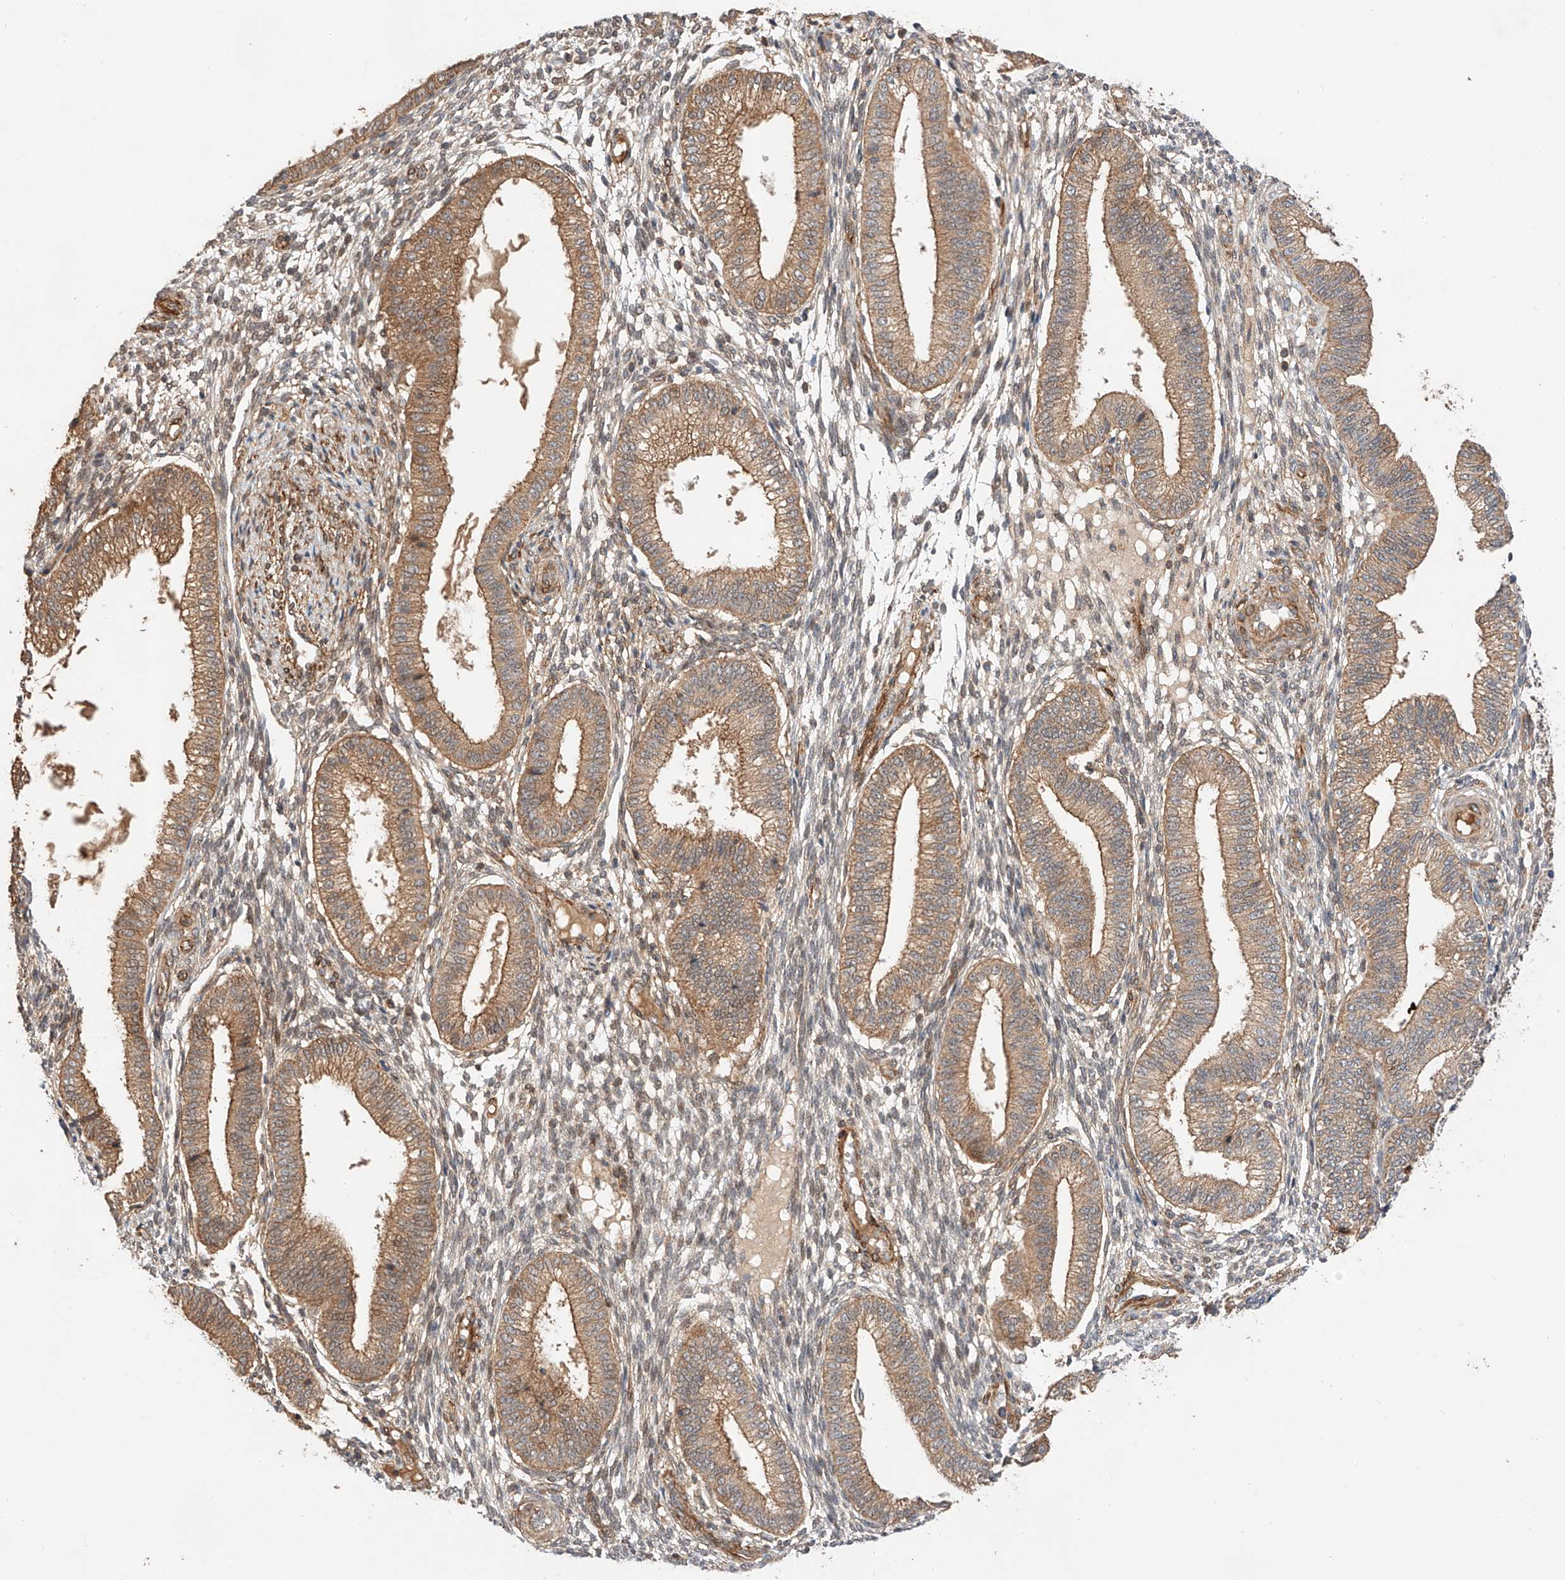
{"staining": {"intensity": "moderate", "quantity": "25%-75%", "location": "cytoplasmic/membranous"}, "tissue": "endometrium", "cell_type": "Cells in endometrial stroma", "image_type": "normal", "snomed": [{"axis": "morphology", "description": "Normal tissue, NOS"}, {"axis": "topography", "description": "Endometrium"}], "caption": "Immunohistochemical staining of benign human endometrium shows moderate cytoplasmic/membranous protein positivity in approximately 25%-75% of cells in endometrial stroma.", "gene": "RAB23", "patient": {"sex": "female", "age": 39}}